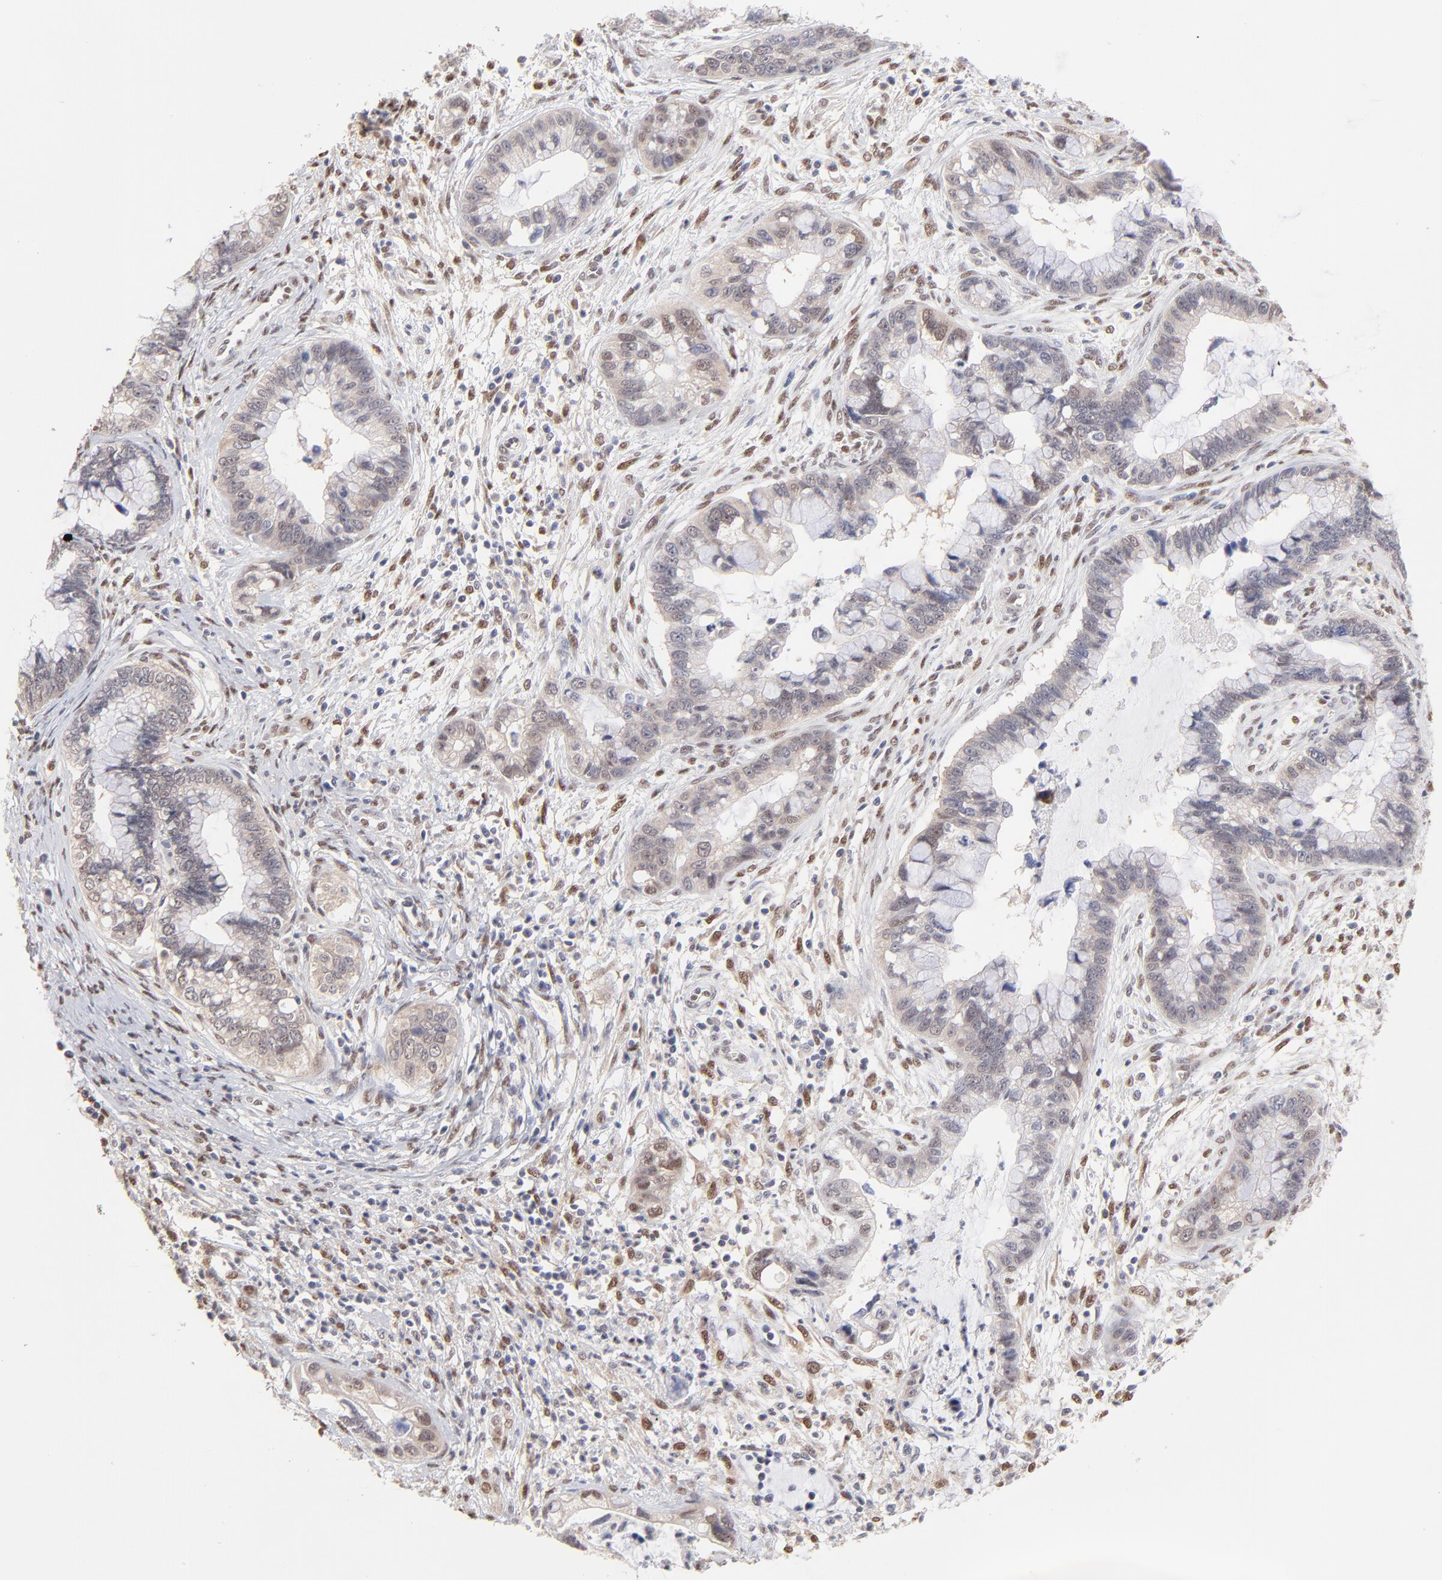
{"staining": {"intensity": "moderate", "quantity": "<25%", "location": "nuclear"}, "tissue": "cervical cancer", "cell_type": "Tumor cells", "image_type": "cancer", "snomed": [{"axis": "morphology", "description": "Adenocarcinoma, NOS"}, {"axis": "topography", "description": "Cervix"}], "caption": "Protein staining shows moderate nuclear positivity in approximately <25% of tumor cells in adenocarcinoma (cervical).", "gene": "STAT3", "patient": {"sex": "female", "age": 44}}